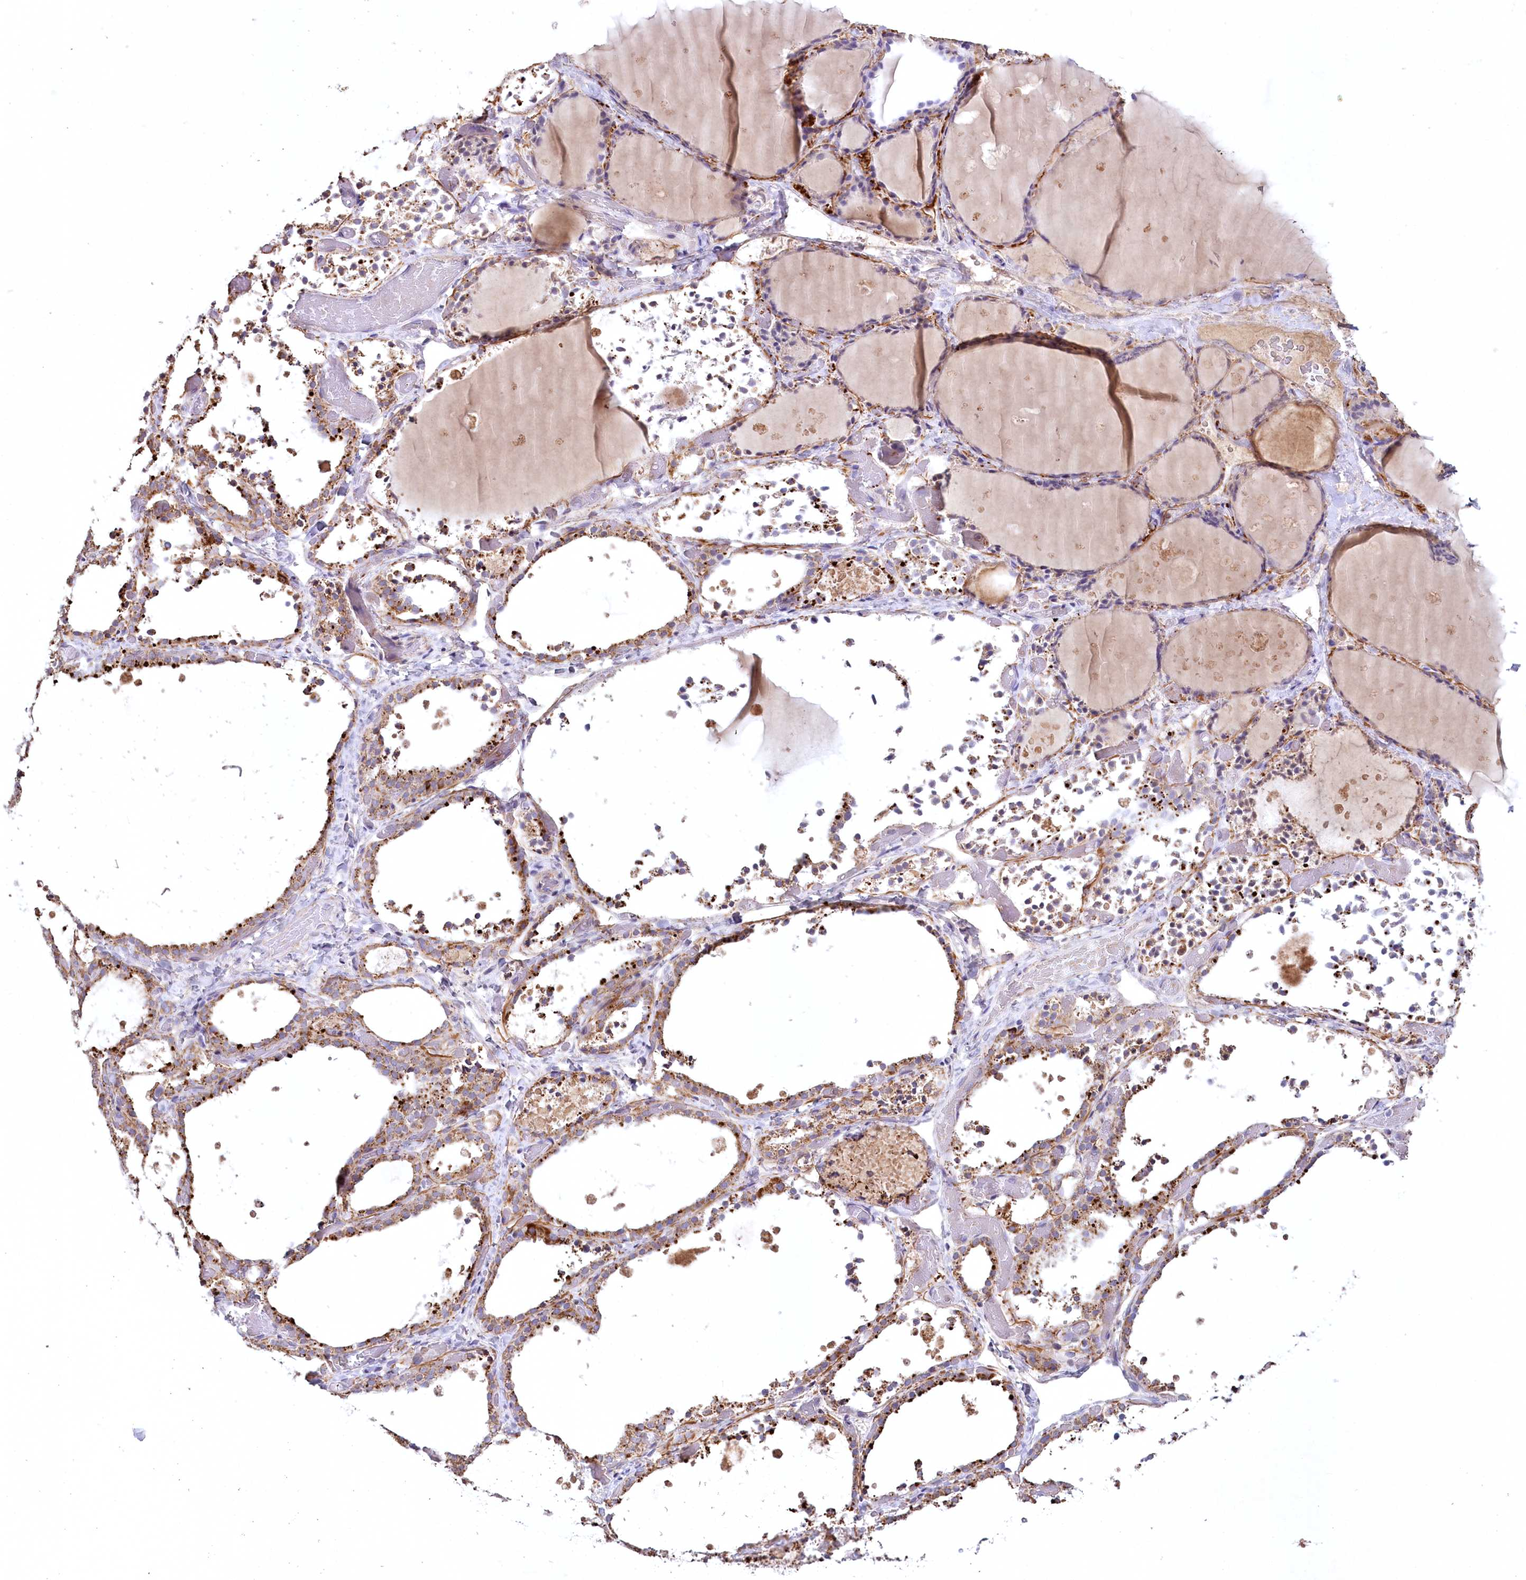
{"staining": {"intensity": "moderate", "quantity": ">75%", "location": "cytoplasmic/membranous"}, "tissue": "thyroid gland", "cell_type": "Glandular cells", "image_type": "normal", "snomed": [{"axis": "morphology", "description": "Normal tissue, NOS"}, {"axis": "topography", "description": "Thyroid gland"}], "caption": "Immunohistochemistry of unremarkable human thyroid gland exhibits medium levels of moderate cytoplasmic/membranous staining in approximately >75% of glandular cells.", "gene": "MRPL44", "patient": {"sex": "female", "age": 44}}